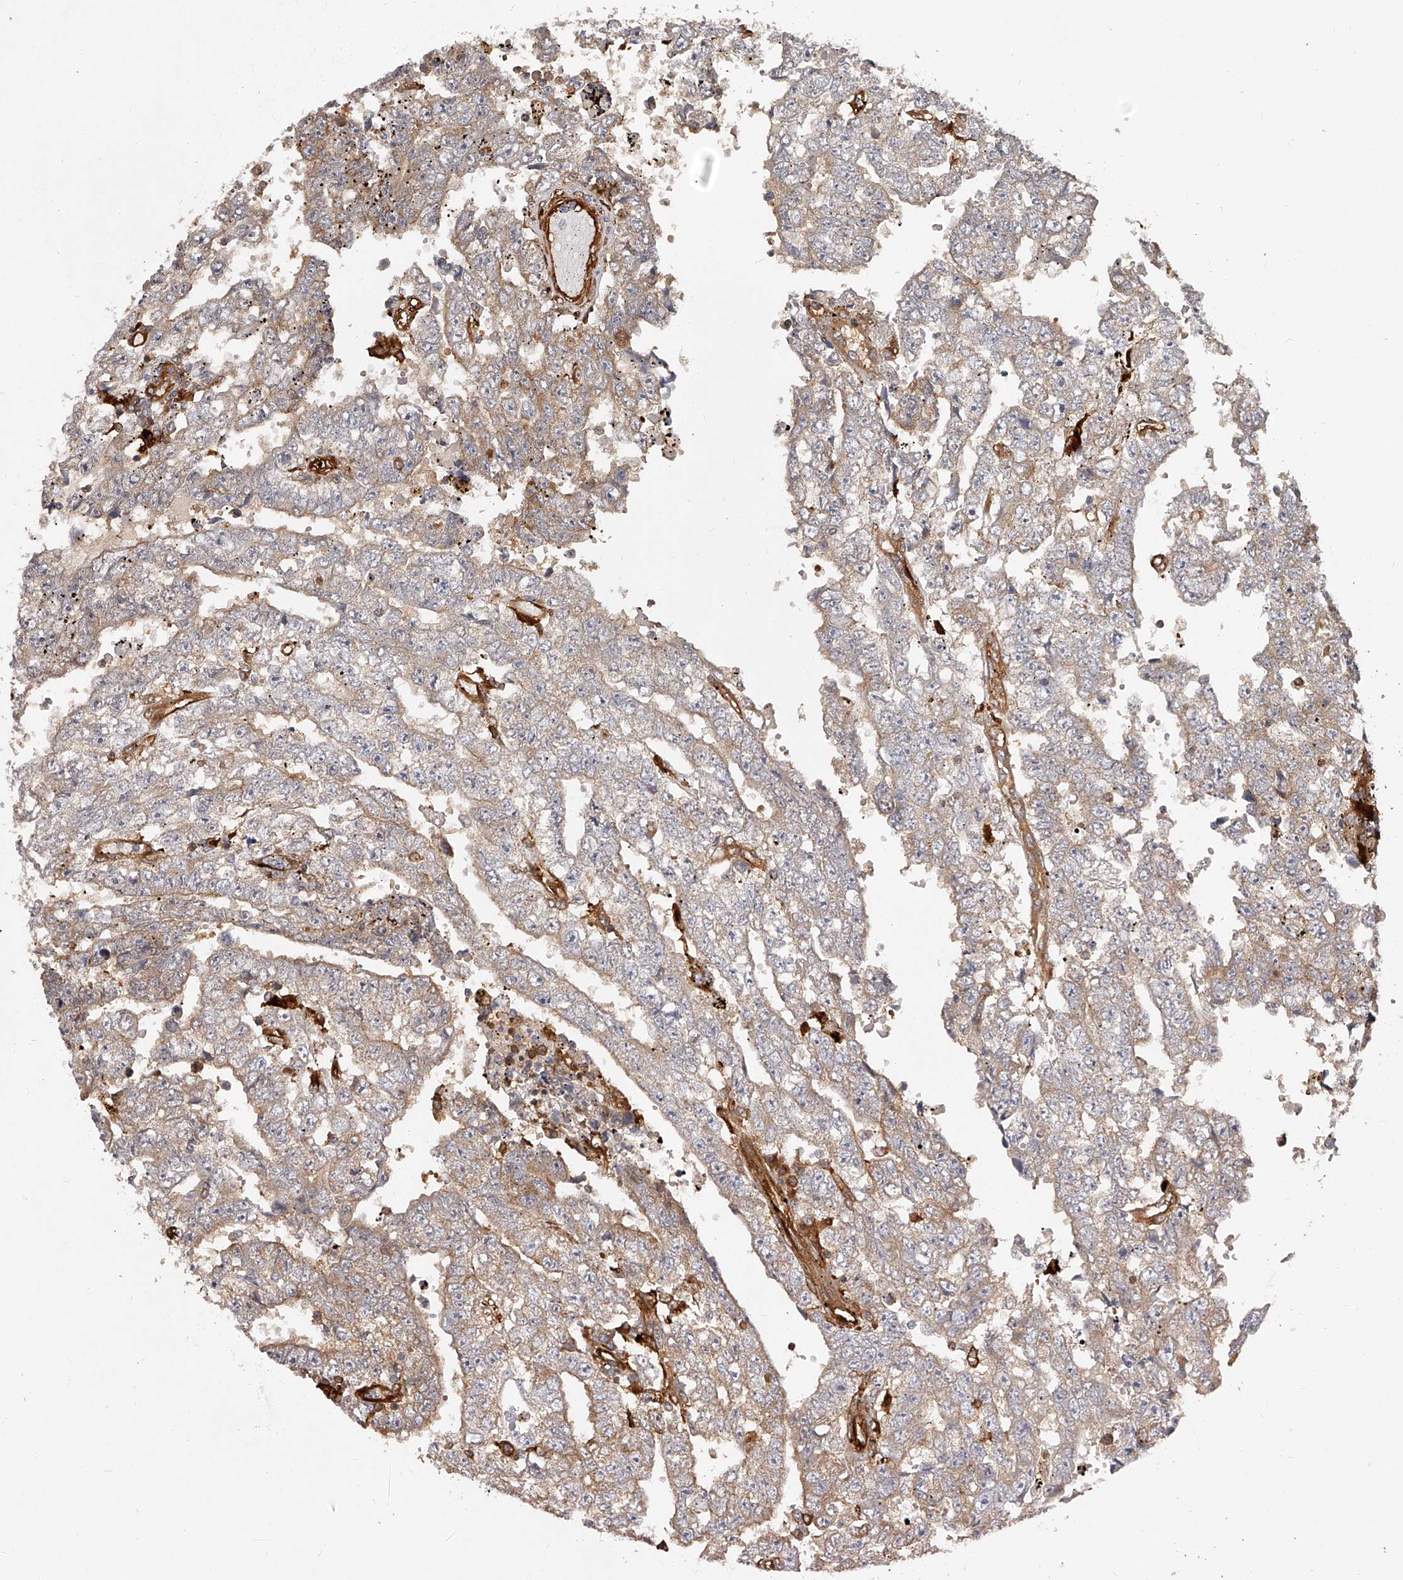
{"staining": {"intensity": "weak", "quantity": ">75%", "location": "cytoplasmic/membranous"}, "tissue": "testis cancer", "cell_type": "Tumor cells", "image_type": "cancer", "snomed": [{"axis": "morphology", "description": "Carcinoma, Embryonal, NOS"}, {"axis": "topography", "description": "Testis"}], "caption": "A brown stain shows weak cytoplasmic/membranous staining of a protein in embryonal carcinoma (testis) tumor cells. (Stains: DAB in brown, nuclei in blue, Microscopy: brightfield microscopy at high magnification).", "gene": "LAP3", "patient": {"sex": "male", "age": 25}}